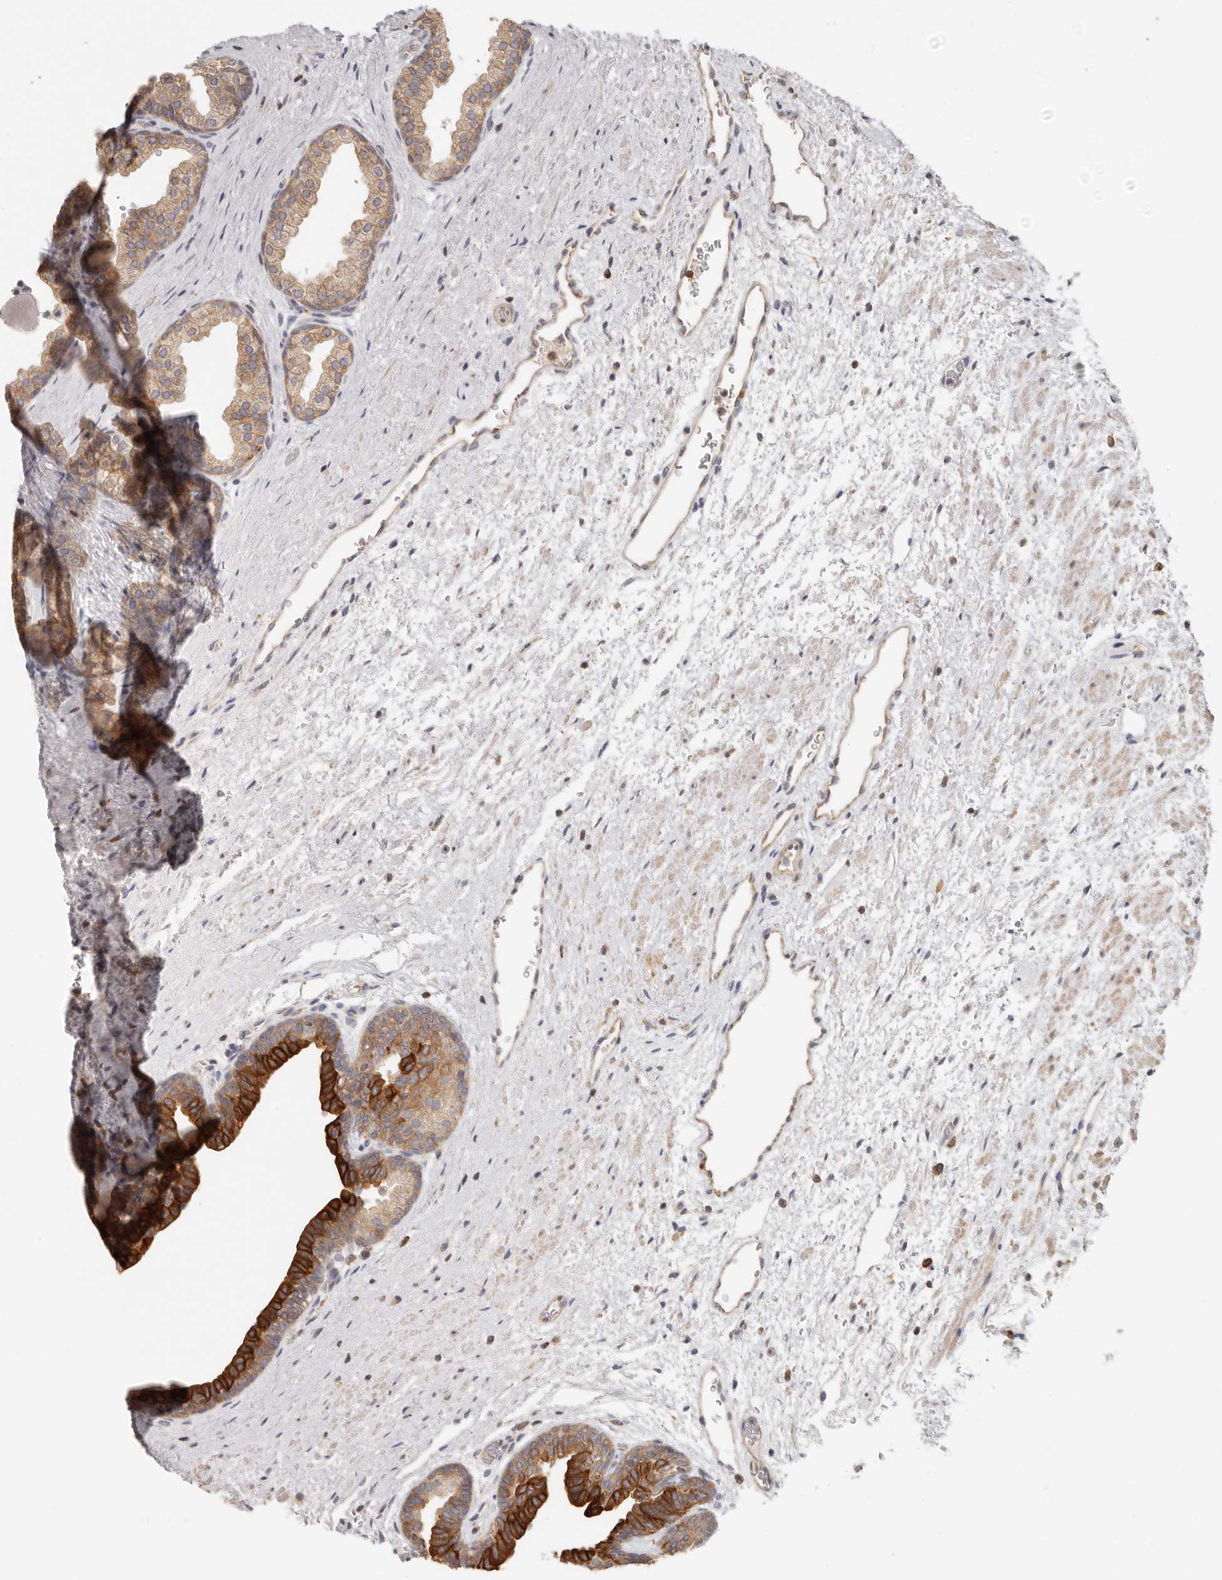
{"staining": {"intensity": "strong", "quantity": "25%-75%", "location": "cytoplasmic/membranous"}, "tissue": "prostate", "cell_type": "Glandular cells", "image_type": "normal", "snomed": [{"axis": "morphology", "description": "Normal tissue, NOS"}, {"axis": "topography", "description": "Prostate"}], "caption": "Prostate stained for a protein reveals strong cytoplasmic/membranous positivity in glandular cells.", "gene": "ANXA9", "patient": {"sex": "male", "age": 48}}